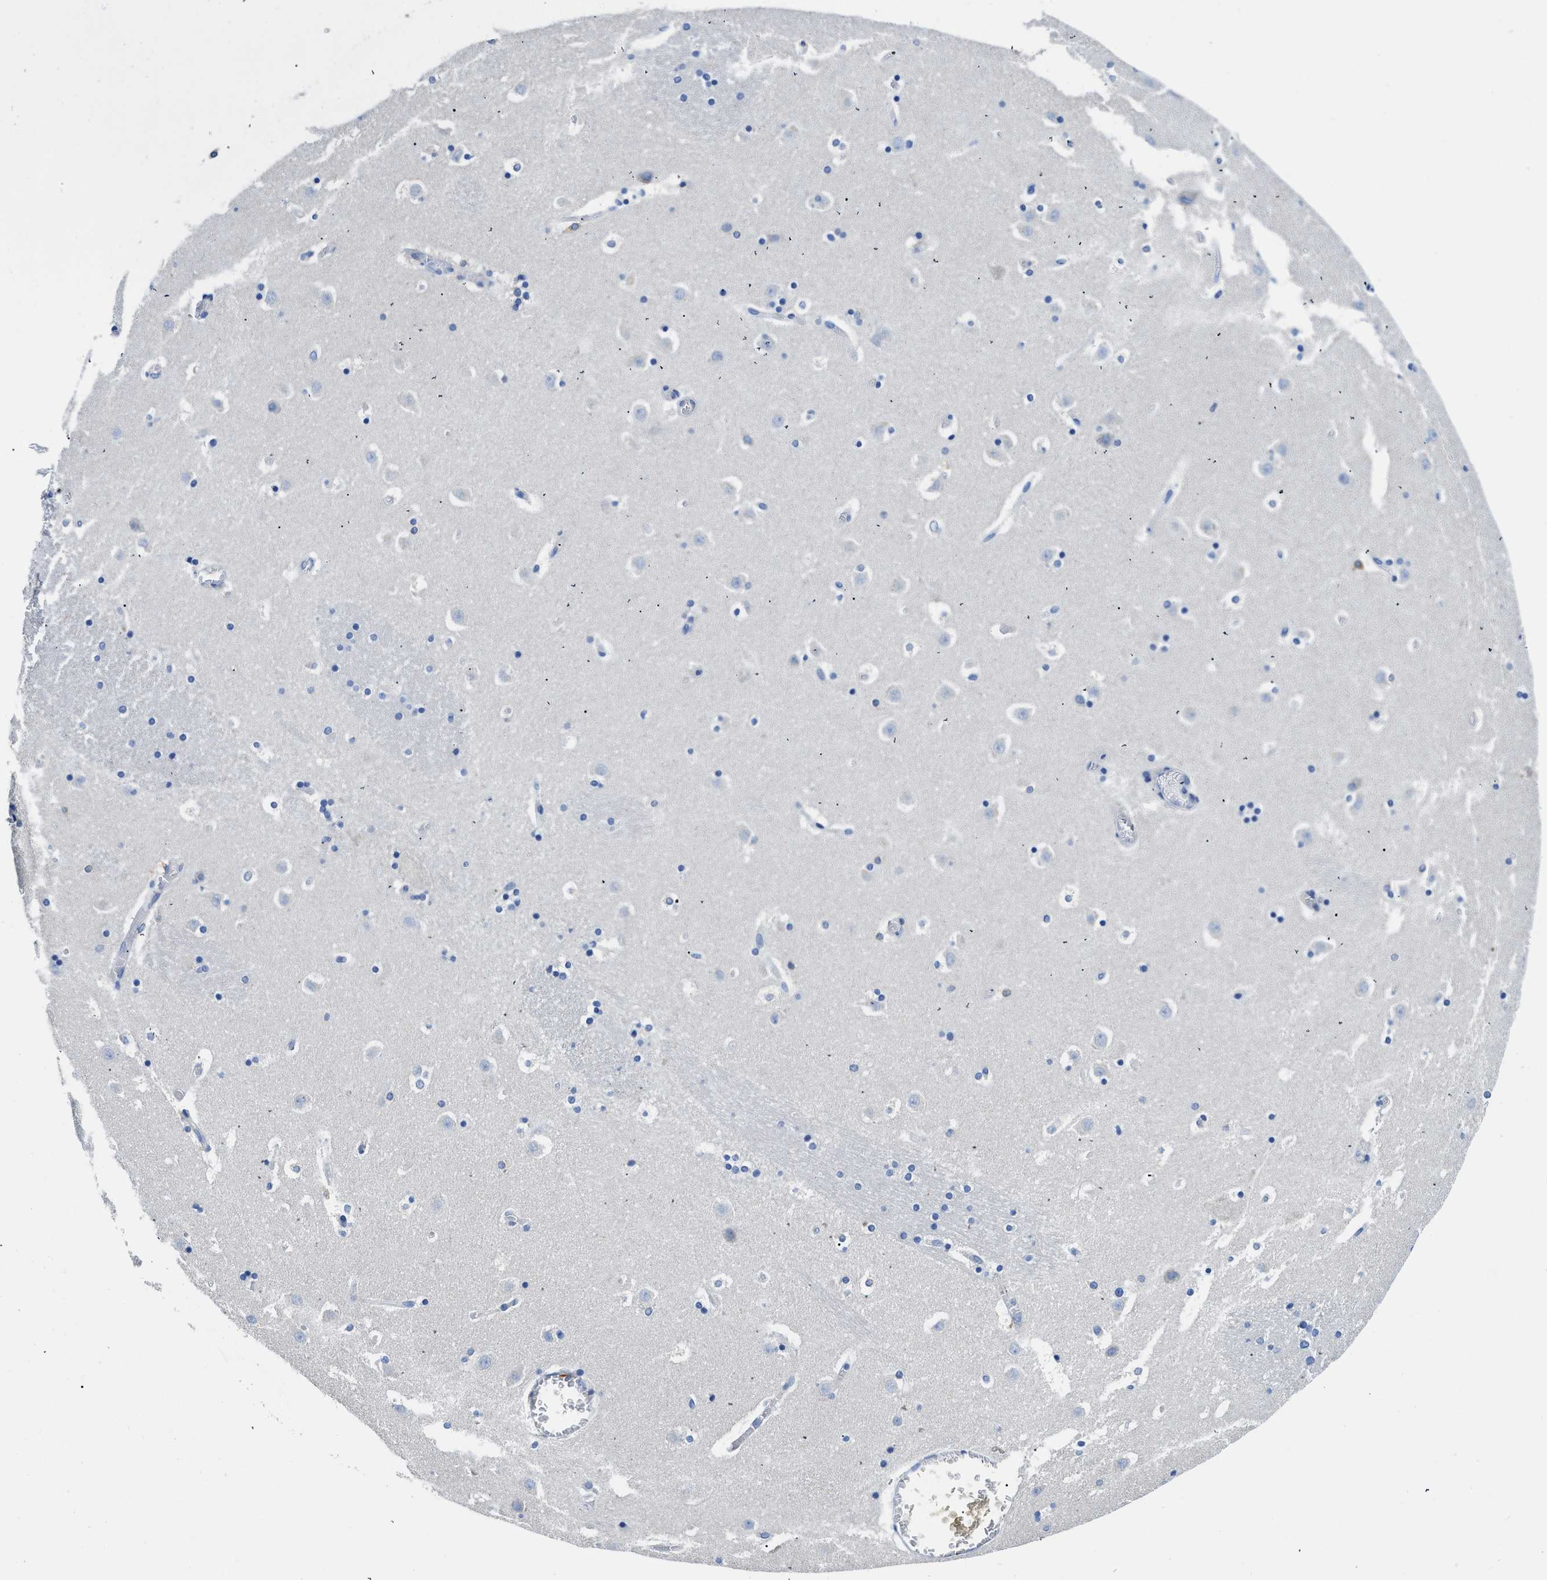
{"staining": {"intensity": "negative", "quantity": "none", "location": "none"}, "tissue": "caudate", "cell_type": "Glial cells", "image_type": "normal", "snomed": [{"axis": "morphology", "description": "Normal tissue, NOS"}, {"axis": "topography", "description": "Lateral ventricle wall"}], "caption": "Protein analysis of unremarkable caudate exhibits no significant expression in glial cells.", "gene": "NEB", "patient": {"sex": "male", "age": 45}}